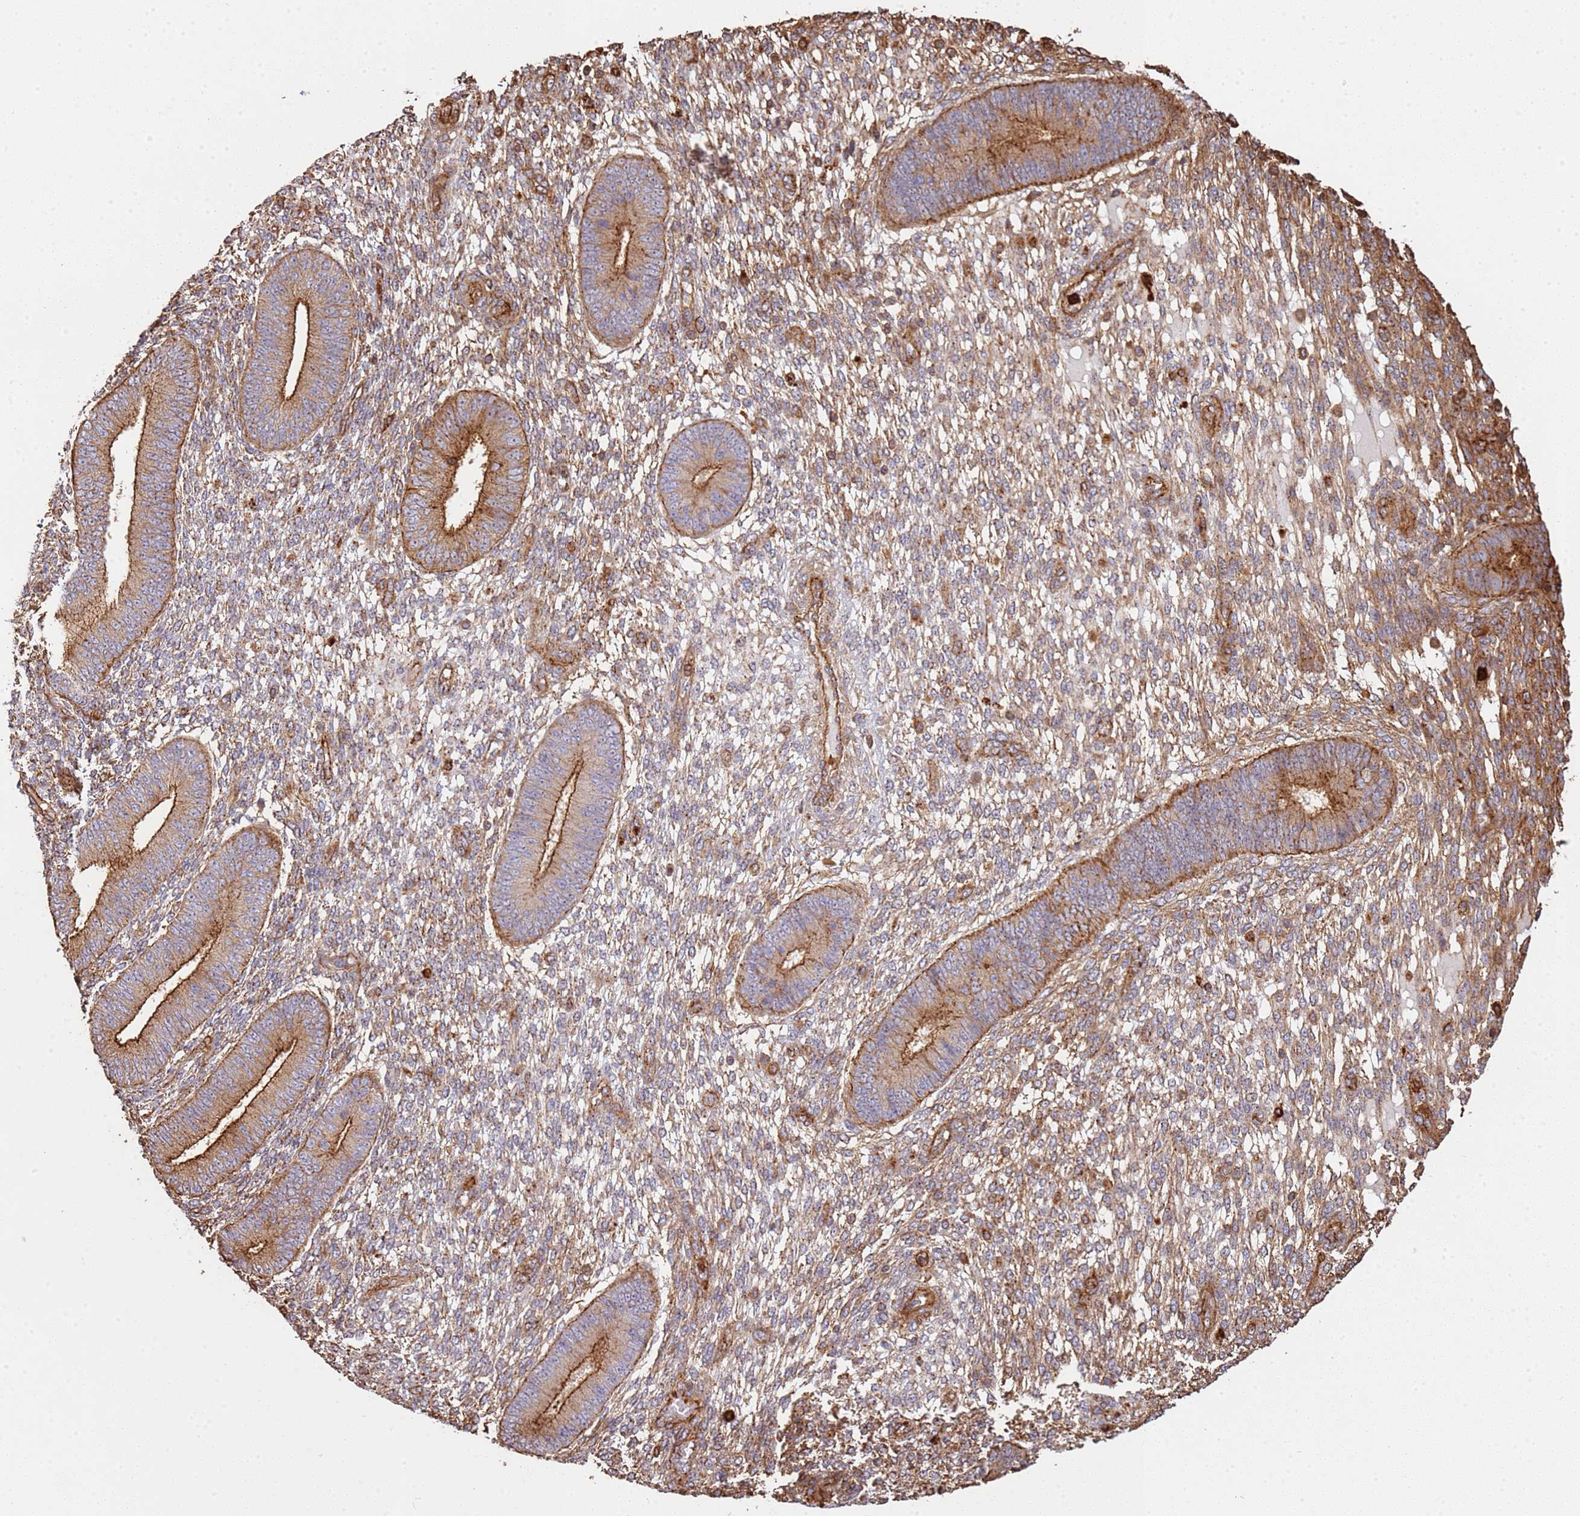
{"staining": {"intensity": "moderate", "quantity": "25%-75%", "location": "cytoplasmic/membranous"}, "tissue": "endometrium", "cell_type": "Cells in endometrial stroma", "image_type": "normal", "snomed": [{"axis": "morphology", "description": "Normal tissue, NOS"}, {"axis": "topography", "description": "Endometrium"}], "caption": "Immunohistochemical staining of normal human endometrium exhibits medium levels of moderate cytoplasmic/membranous expression in approximately 25%-75% of cells in endometrial stroma.", "gene": "NDUFAF4", "patient": {"sex": "female", "age": 49}}